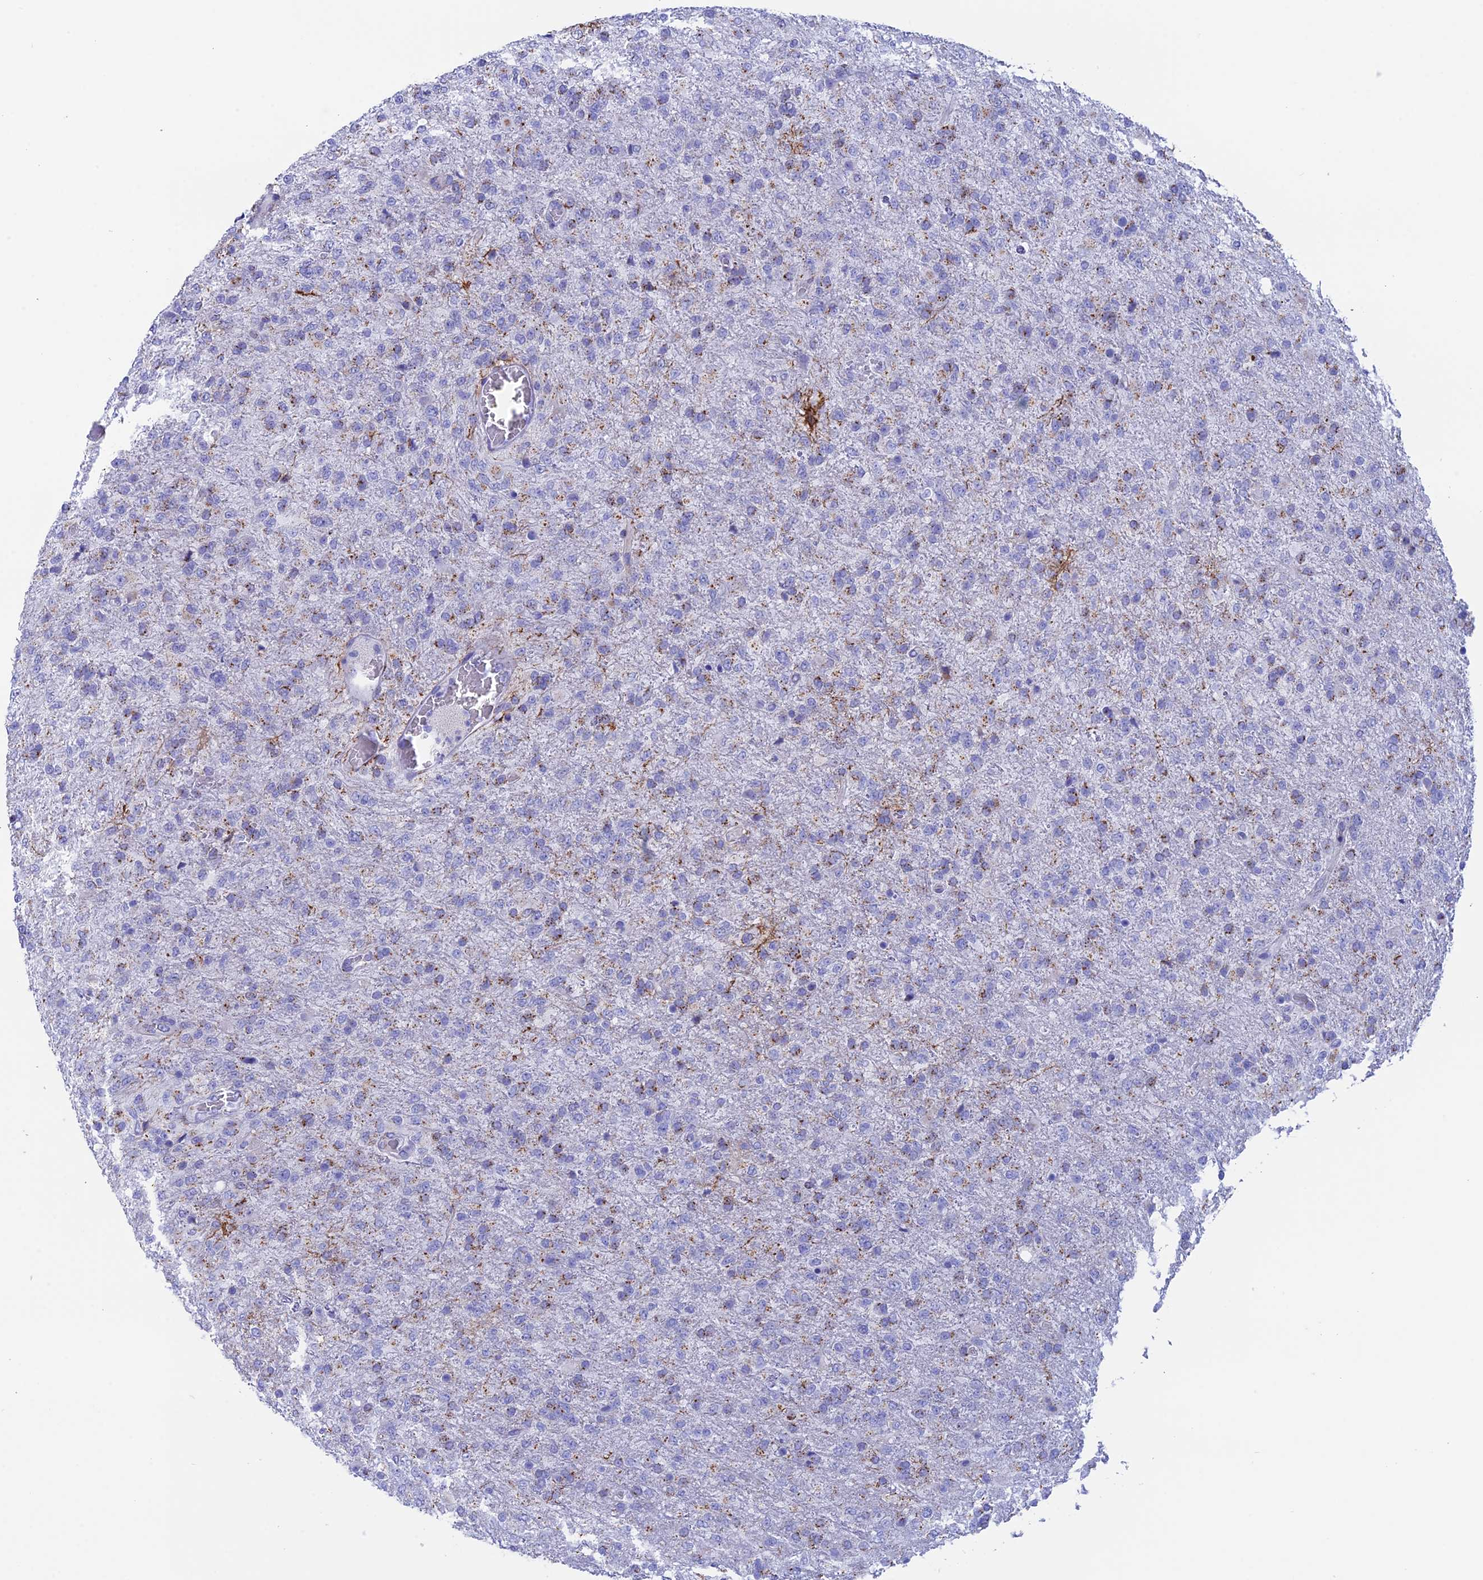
{"staining": {"intensity": "moderate", "quantity": "25%-75%", "location": "cytoplasmic/membranous"}, "tissue": "glioma", "cell_type": "Tumor cells", "image_type": "cancer", "snomed": [{"axis": "morphology", "description": "Glioma, malignant, High grade"}, {"axis": "topography", "description": "Brain"}], "caption": "Glioma stained for a protein reveals moderate cytoplasmic/membranous positivity in tumor cells. The staining was performed using DAB, with brown indicating positive protein expression. Nuclei are stained blue with hematoxylin.", "gene": "ERICH4", "patient": {"sex": "female", "age": 74}}